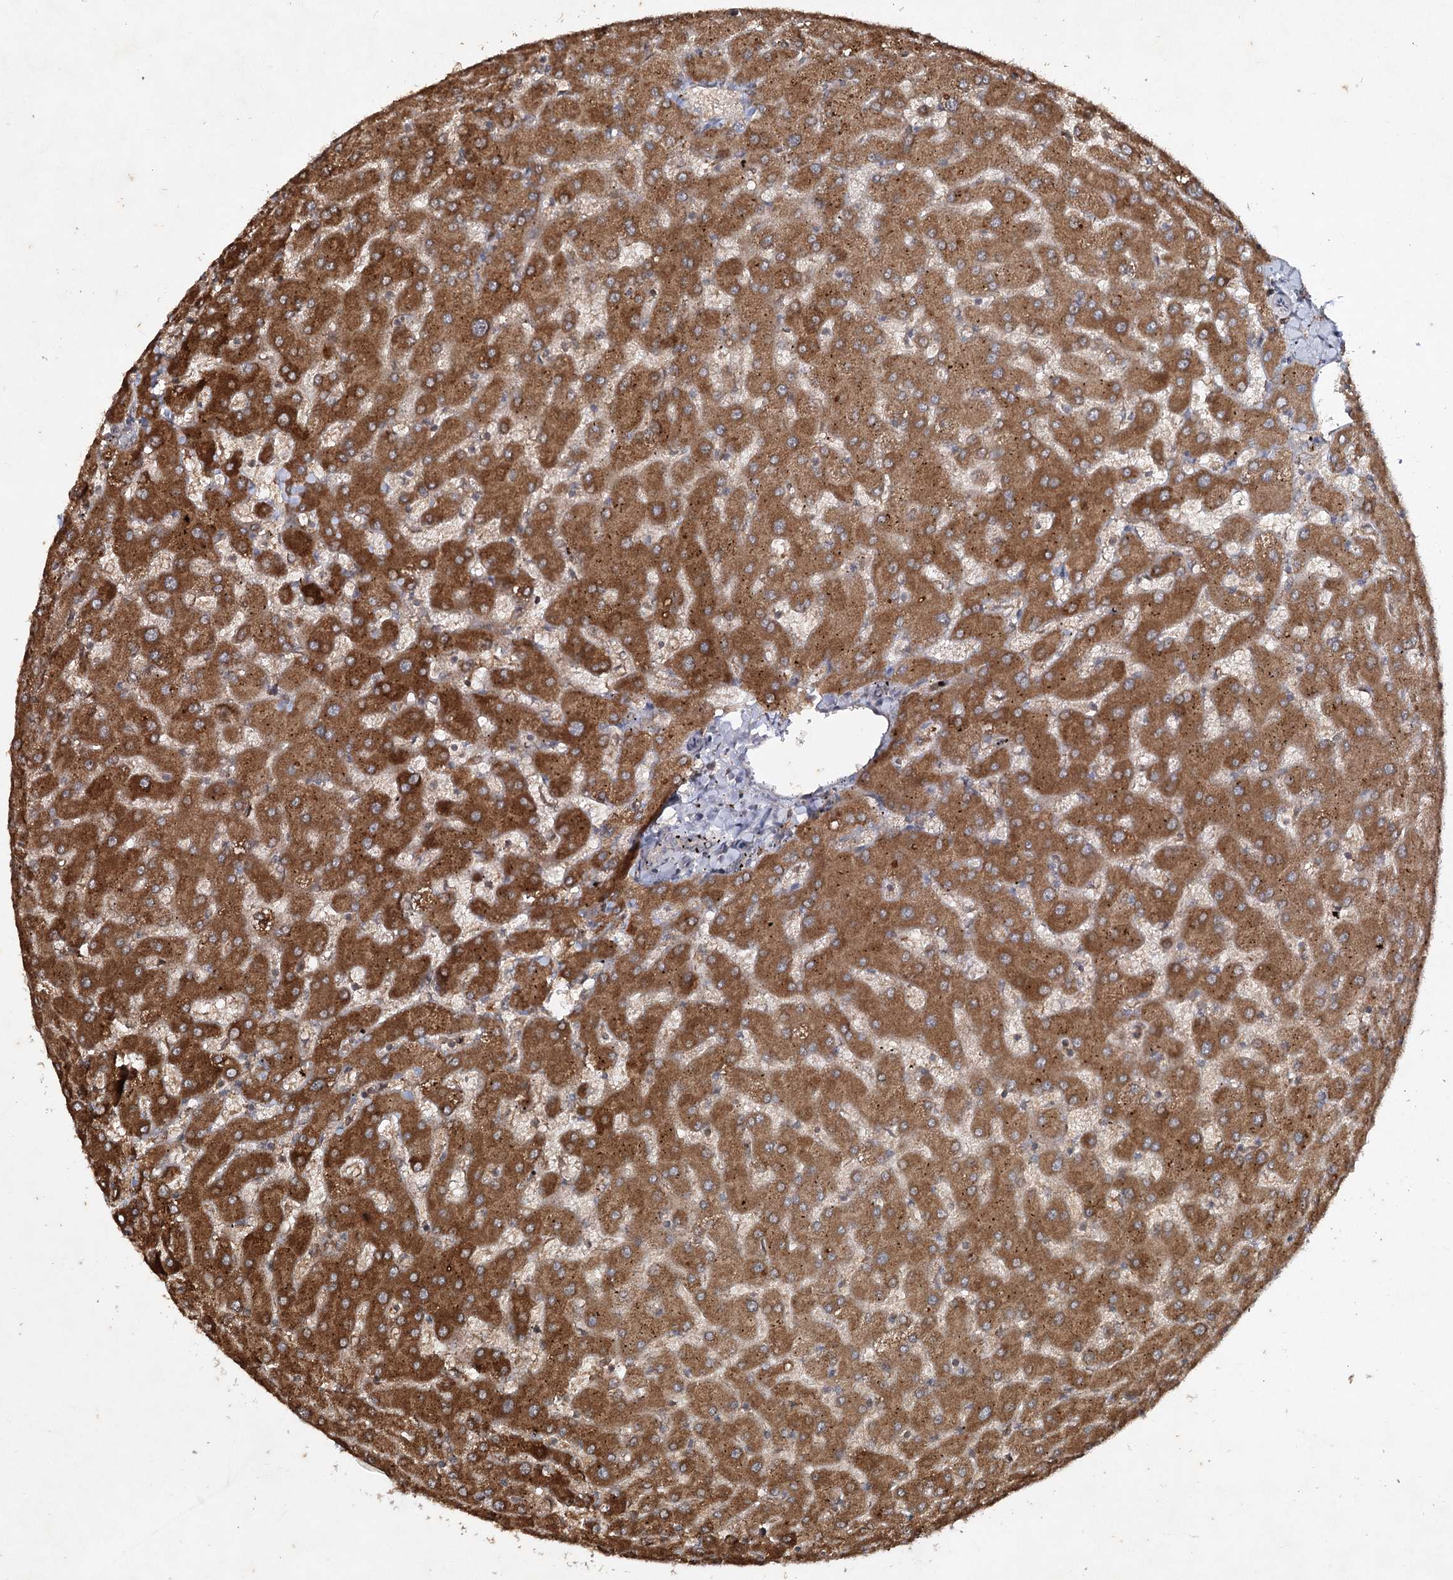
{"staining": {"intensity": "negative", "quantity": "none", "location": "none"}, "tissue": "liver", "cell_type": "Cholangiocytes", "image_type": "normal", "snomed": [{"axis": "morphology", "description": "Normal tissue, NOS"}, {"axis": "topography", "description": "Liver"}], "caption": "Immunohistochemical staining of unremarkable liver reveals no significant staining in cholangiocytes.", "gene": "CYP2B6", "patient": {"sex": "female", "age": 63}}